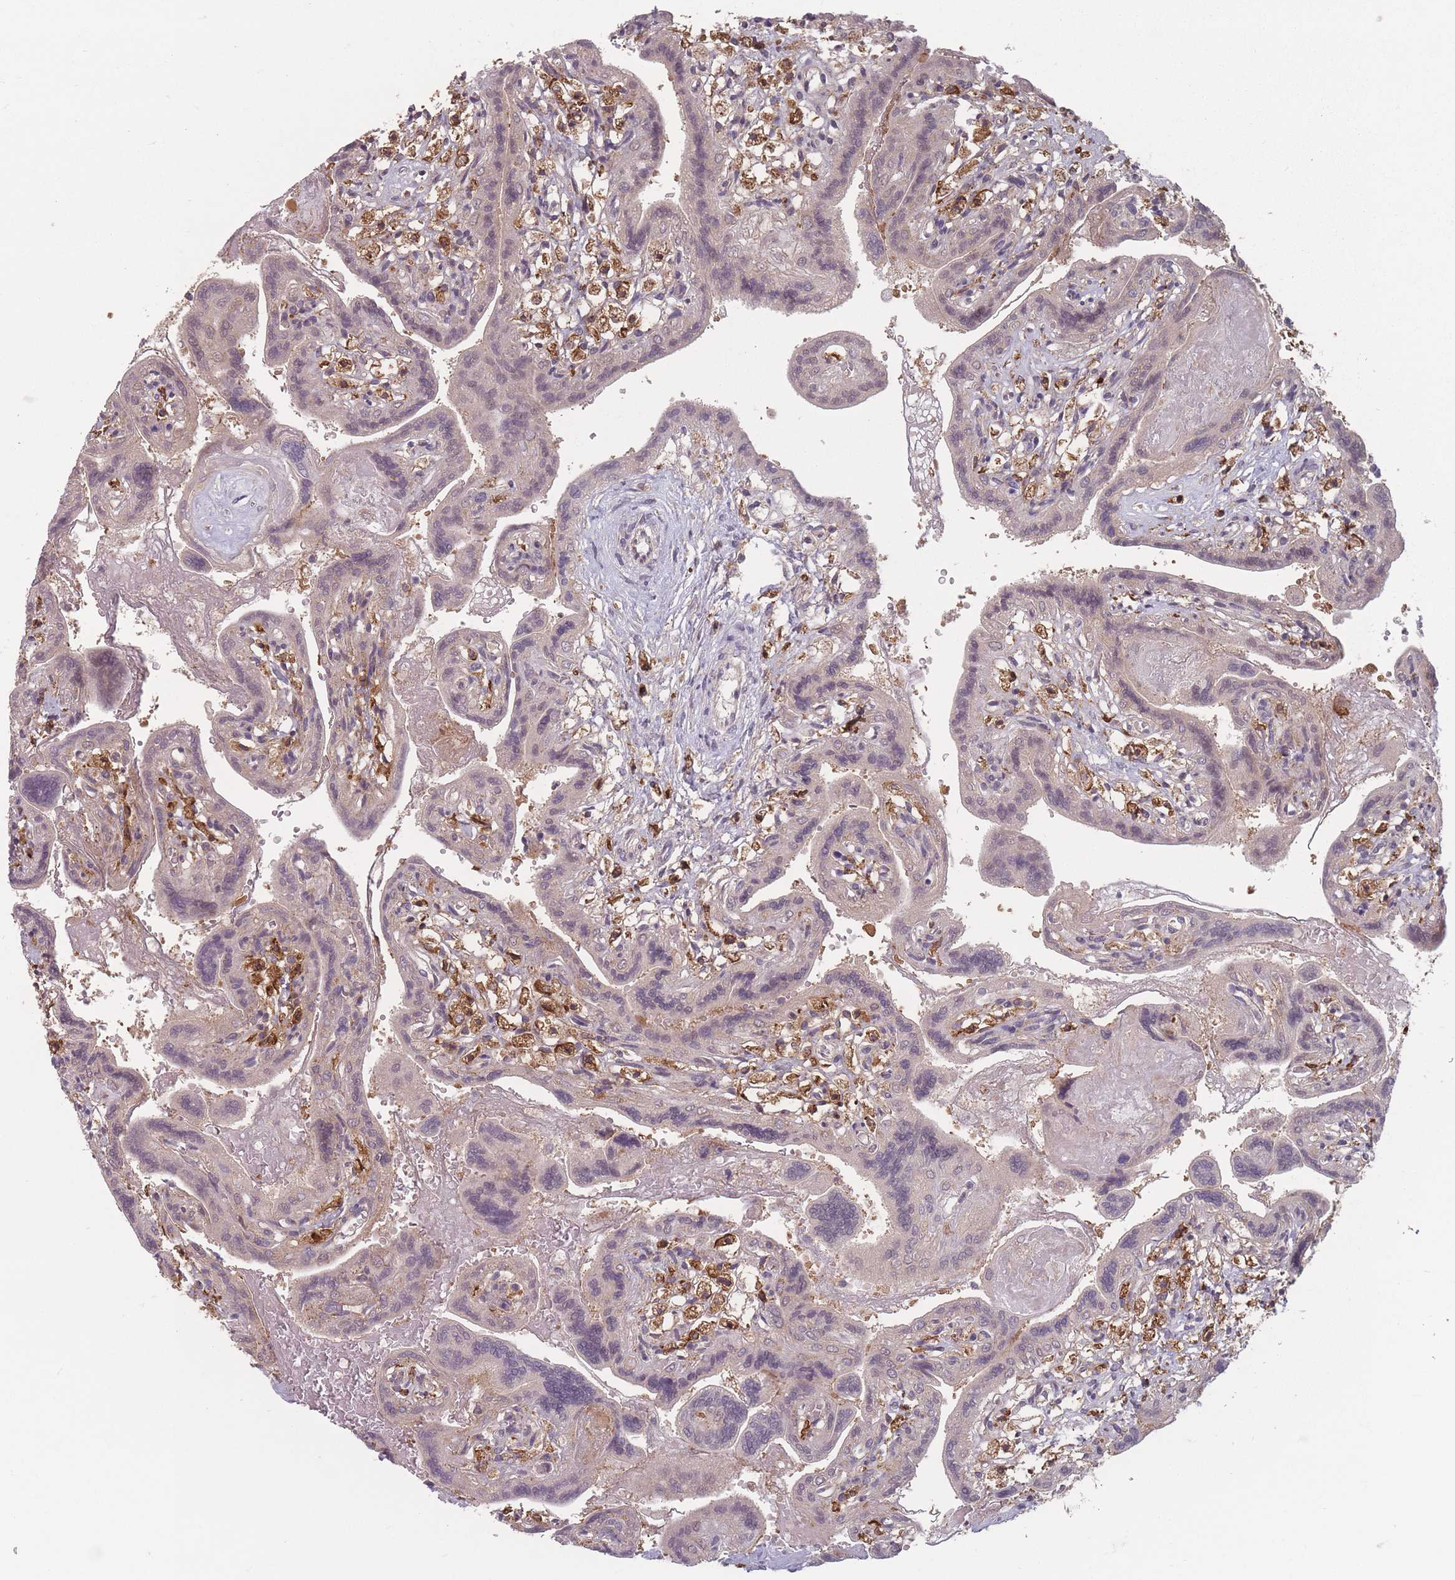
{"staining": {"intensity": "moderate", "quantity": ">75%", "location": "cytoplasmic/membranous"}, "tissue": "placenta", "cell_type": "Decidual cells", "image_type": "normal", "snomed": [{"axis": "morphology", "description": "Normal tissue, NOS"}, {"axis": "topography", "description": "Placenta"}], "caption": "Approximately >75% of decidual cells in benign human placenta demonstrate moderate cytoplasmic/membranous protein expression as visualized by brown immunohistochemical staining.", "gene": "OR10Q1", "patient": {"sex": "female", "age": 37}}